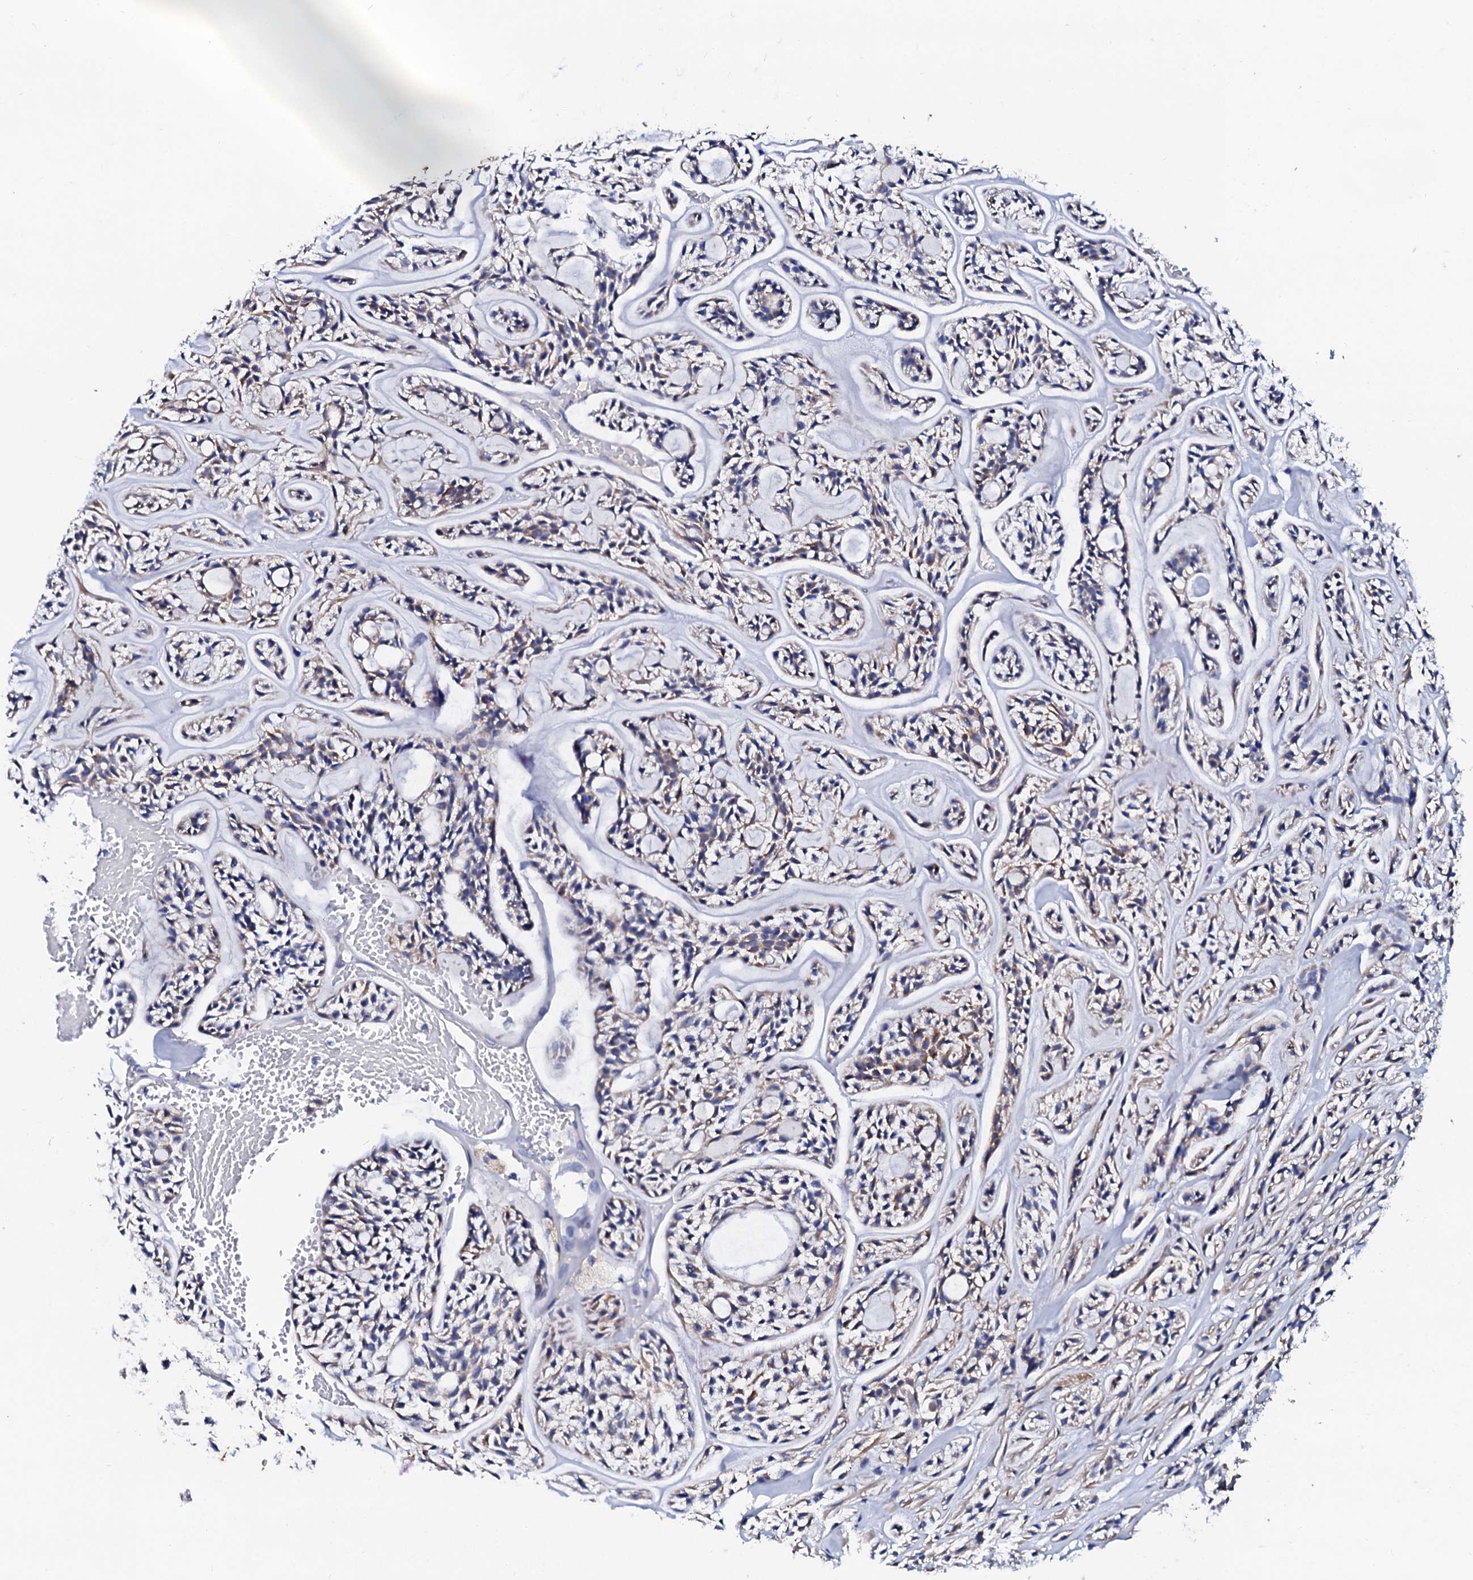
{"staining": {"intensity": "negative", "quantity": "none", "location": "none"}, "tissue": "head and neck cancer", "cell_type": "Tumor cells", "image_type": "cancer", "snomed": [{"axis": "morphology", "description": "Adenocarcinoma, NOS"}, {"axis": "topography", "description": "Salivary gland"}, {"axis": "topography", "description": "Head-Neck"}], "caption": "Human head and neck cancer (adenocarcinoma) stained for a protein using IHC displays no positivity in tumor cells.", "gene": "GLB1L3", "patient": {"sex": "male", "age": 55}}